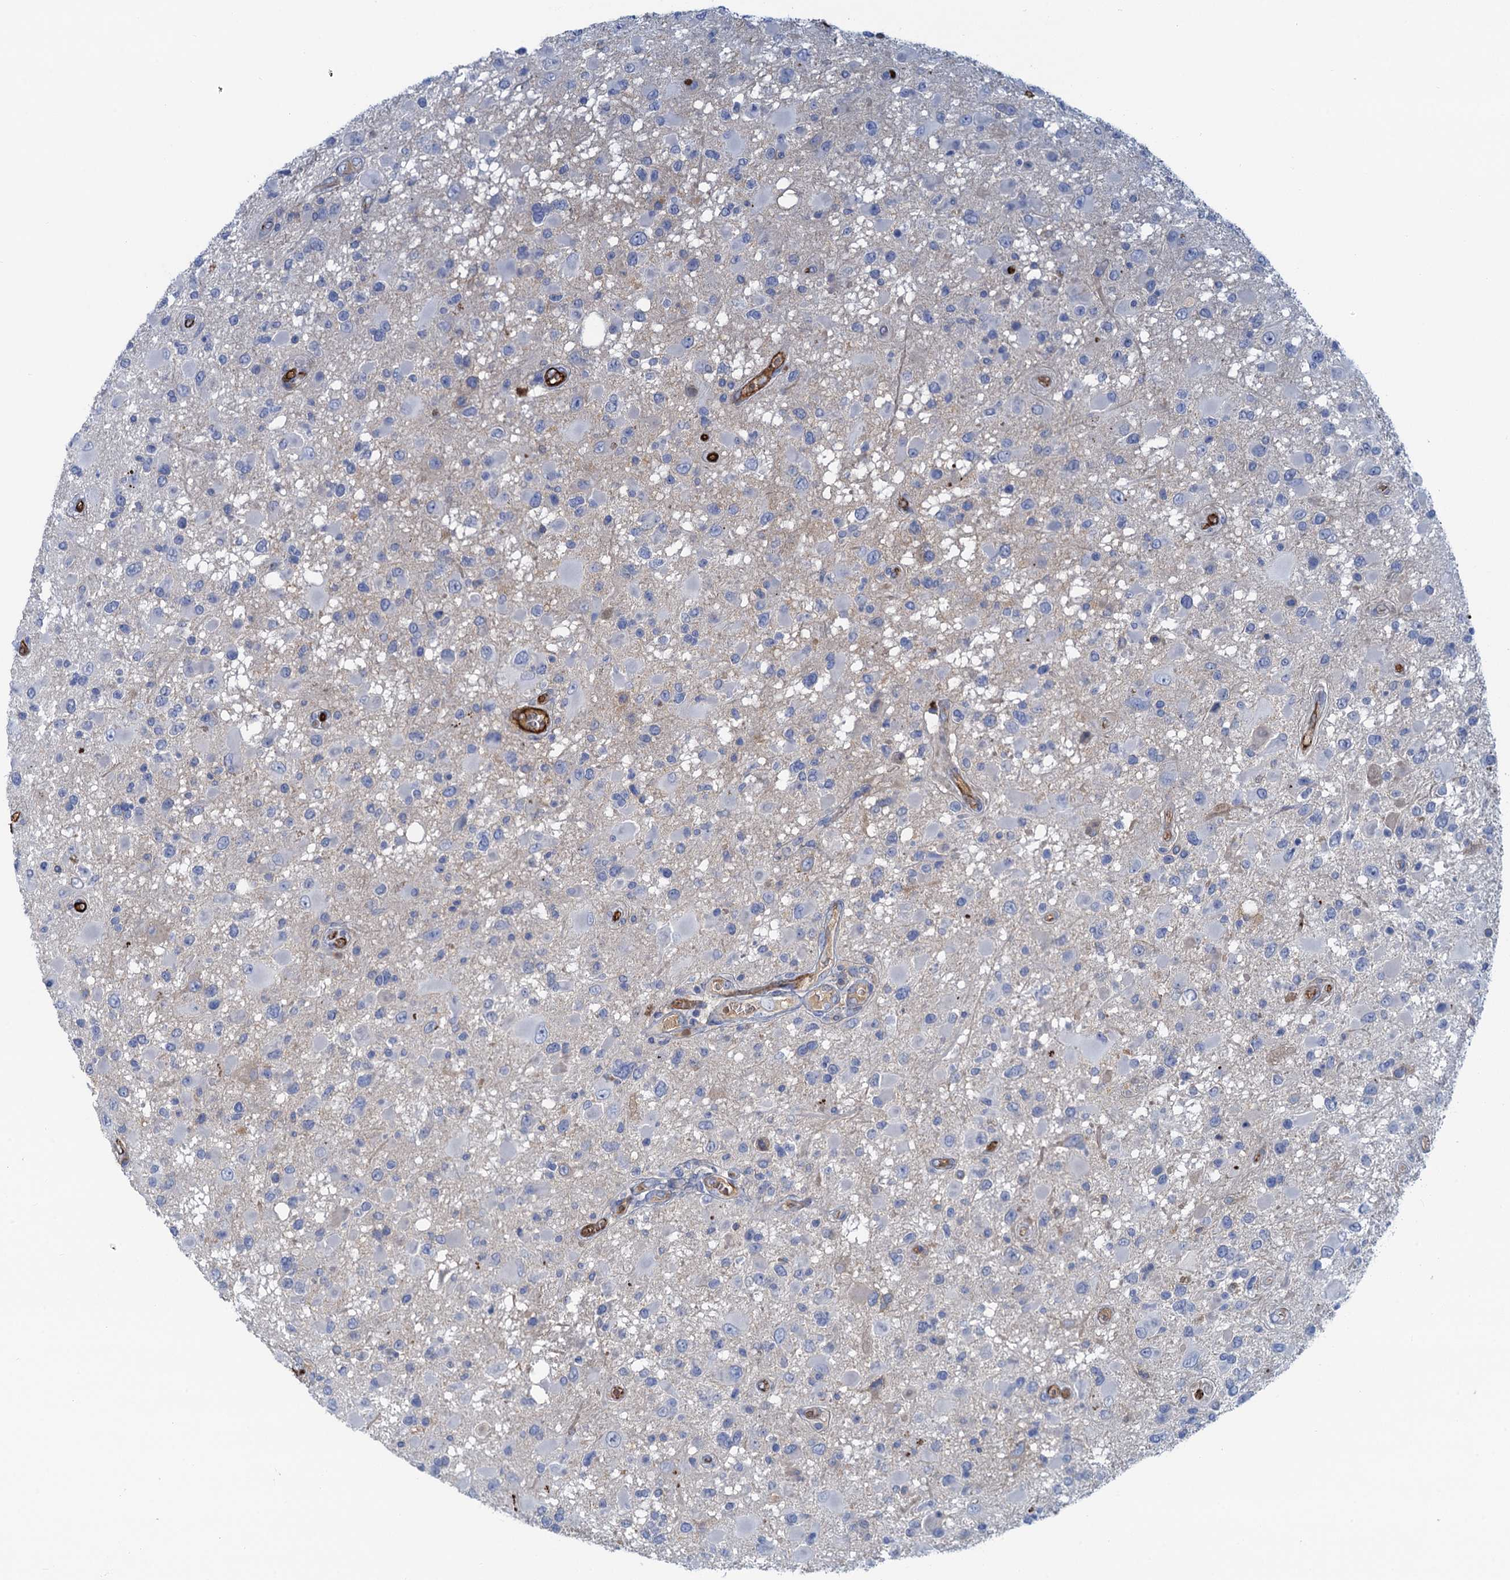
{"staining": {"intensity": "negative", "quantity": "none", "location": "none"}, "tissue": "glioma", "cell_type": "Tumor cells", "image_type": "cancer", "snomed": [{"axis": "morphology", "description": "Glioma, malignant, High grade"}, {"axis": "topography", "description": "Brain"}], "caption": "The micrograph reveals no staining of tumor cells in high-grade glioma (malignant). (Brightfield microscopy of DAB (3,3'-diaminobenzidine) IHC at high magnification).", "gene": "MYADML2", "patient": {"sex": "male", "age": 53}}